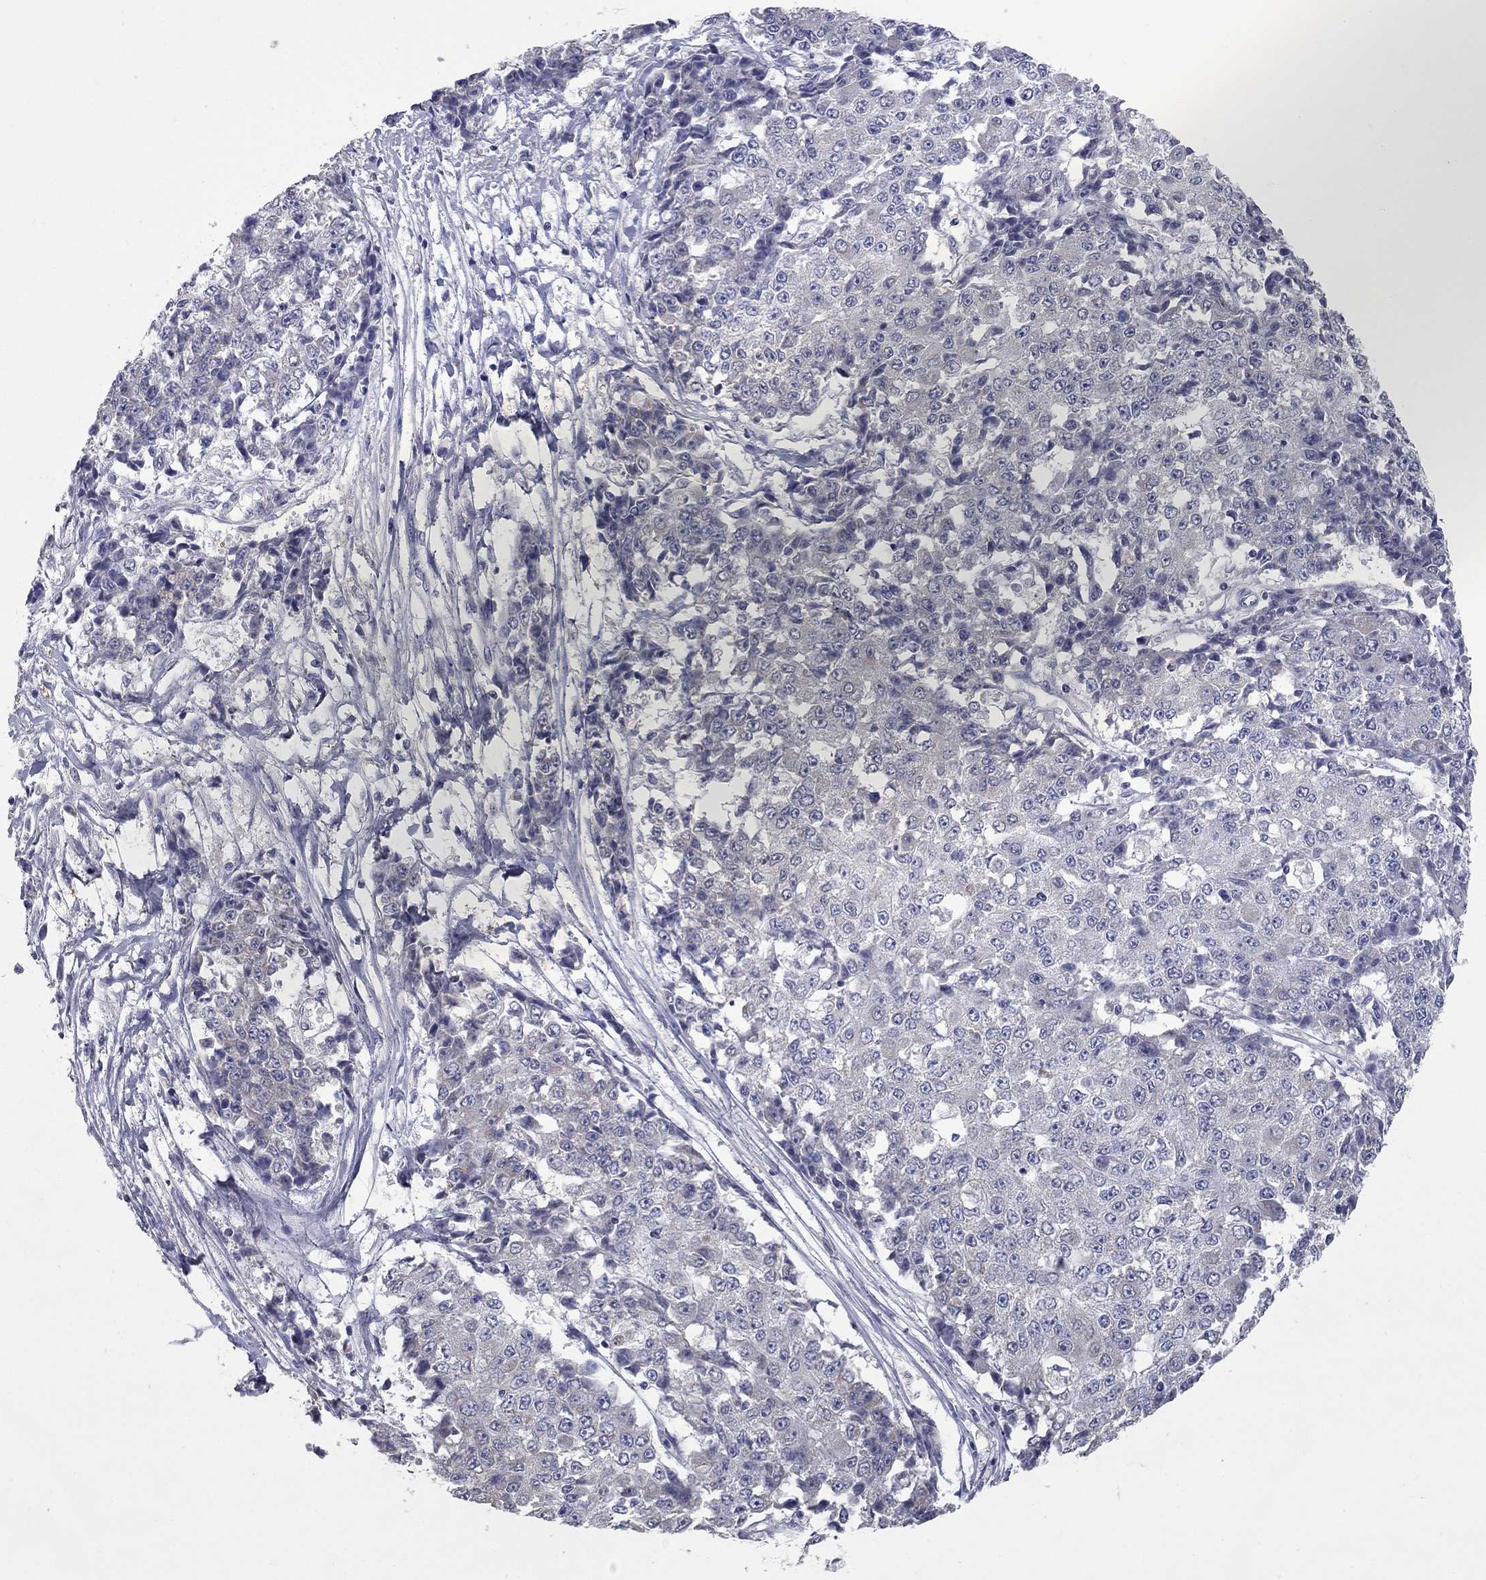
{"staining": {"intensity": "negative", "quantity": "none", "location": "none"}, "tissue": "ovarian cancer", "cell_type": "Tumor cells", "image_type": "cancer", "snomed": [{"axis": "morphology", "description": "Carcinoma, endometroid"}, {"axis": "topography", "description": "Ovary"}], "caption": "Ovarian endometroid carcinoma stained for a protein using immunohistochemistry reveals no staining tumor cells.", "gene": "CFAP161", "patient": {"sex": "female", "age": 42}}